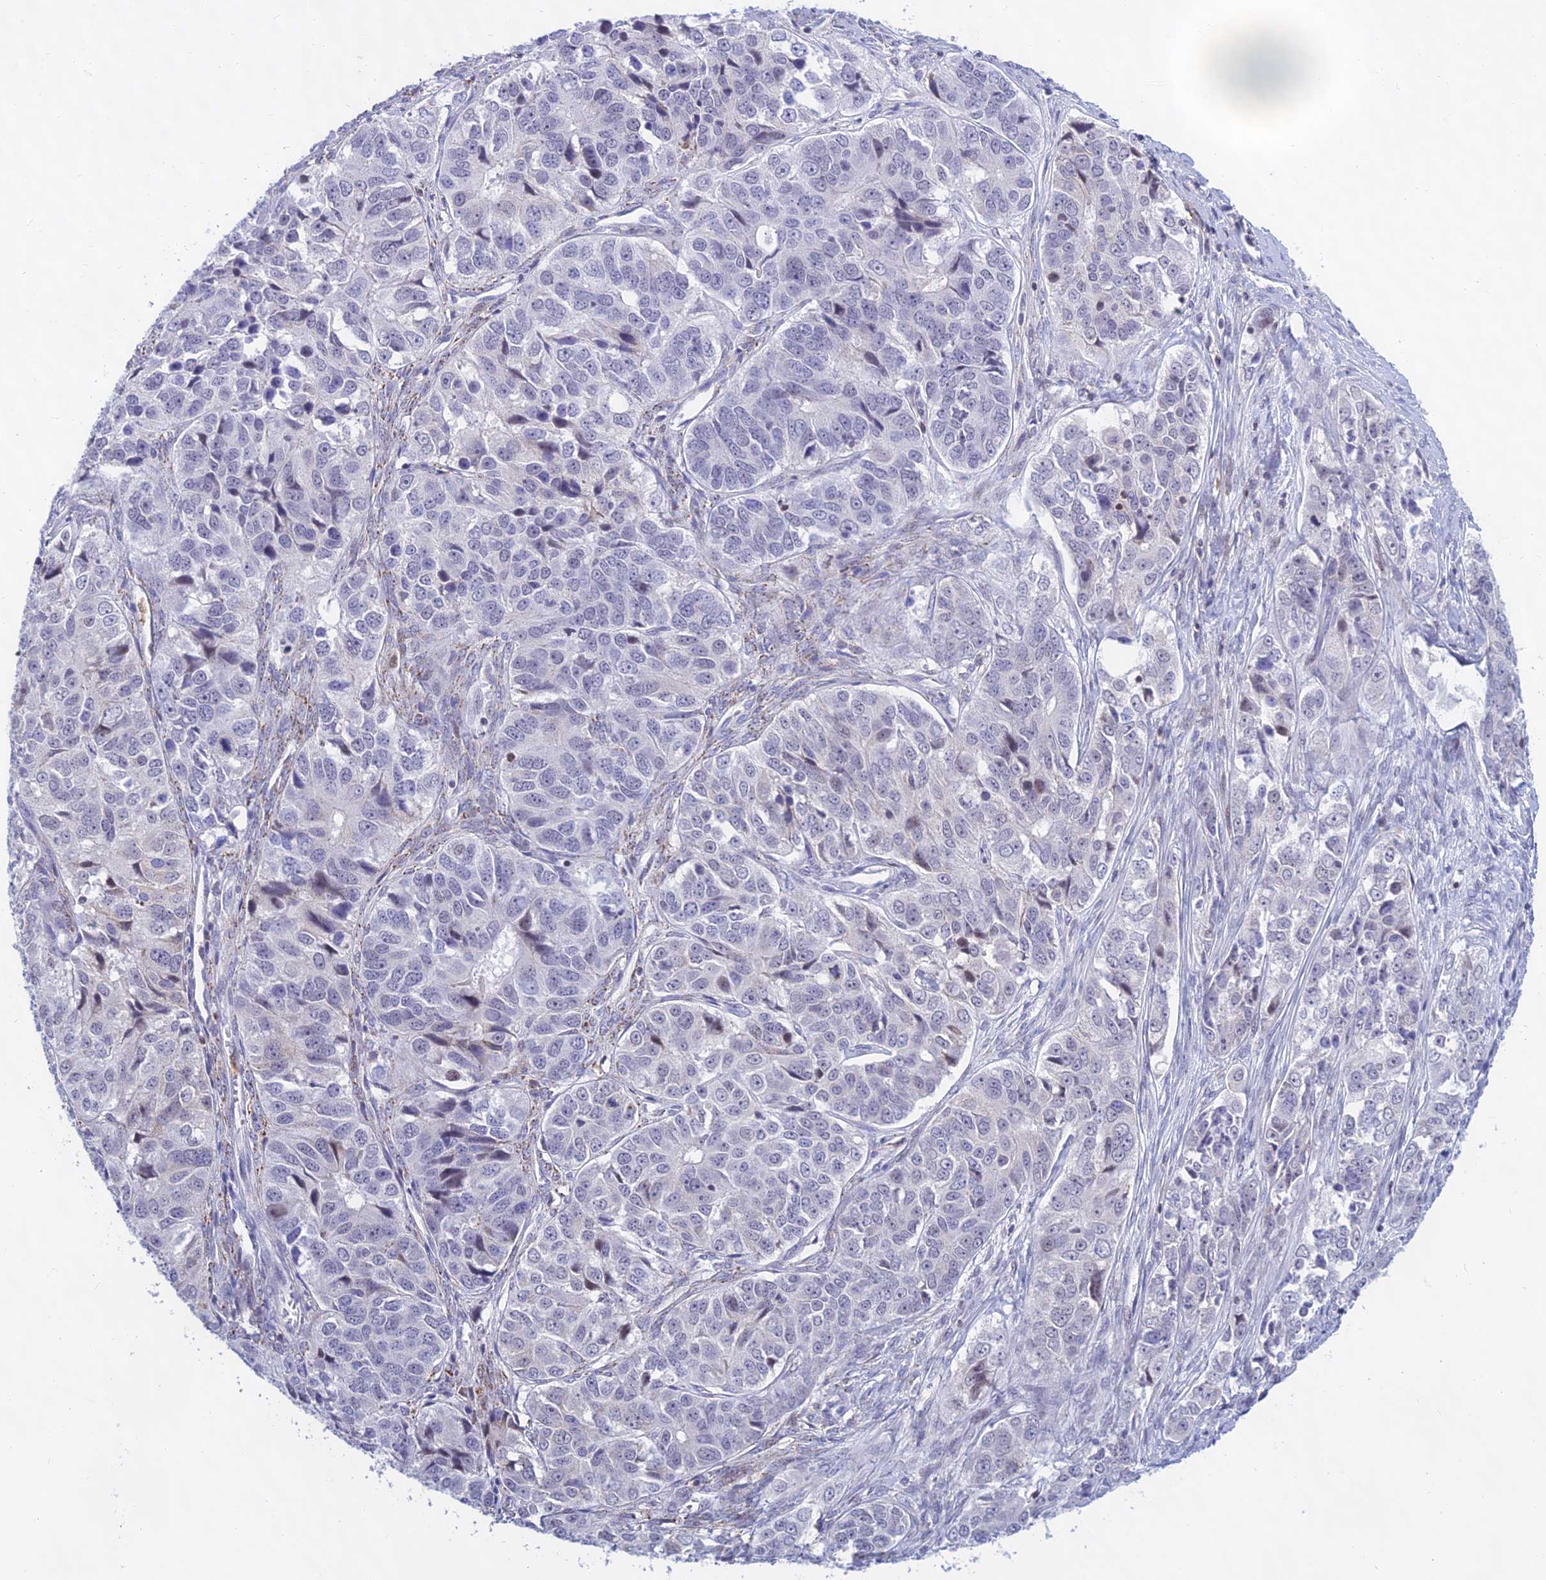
{"staining": {"intensity": "negative", "quantity": "none", "location": "none"}, "tissue": "ovarian cancer", "cell_type": "Tumor cells", "image_type": "cancer", "snomed": [{"axis": "morphology", "description": "Carcinoma, endometroid"}, {"axis": "topography", "description": "Ovary"}], "caption": "Endometroid carcinoma (ovarian) was stained to show a protein in brown. There is no significant staining in tumor cells.", "gene": "KRR1", "patient": {"sex": "female", "age": 51}}